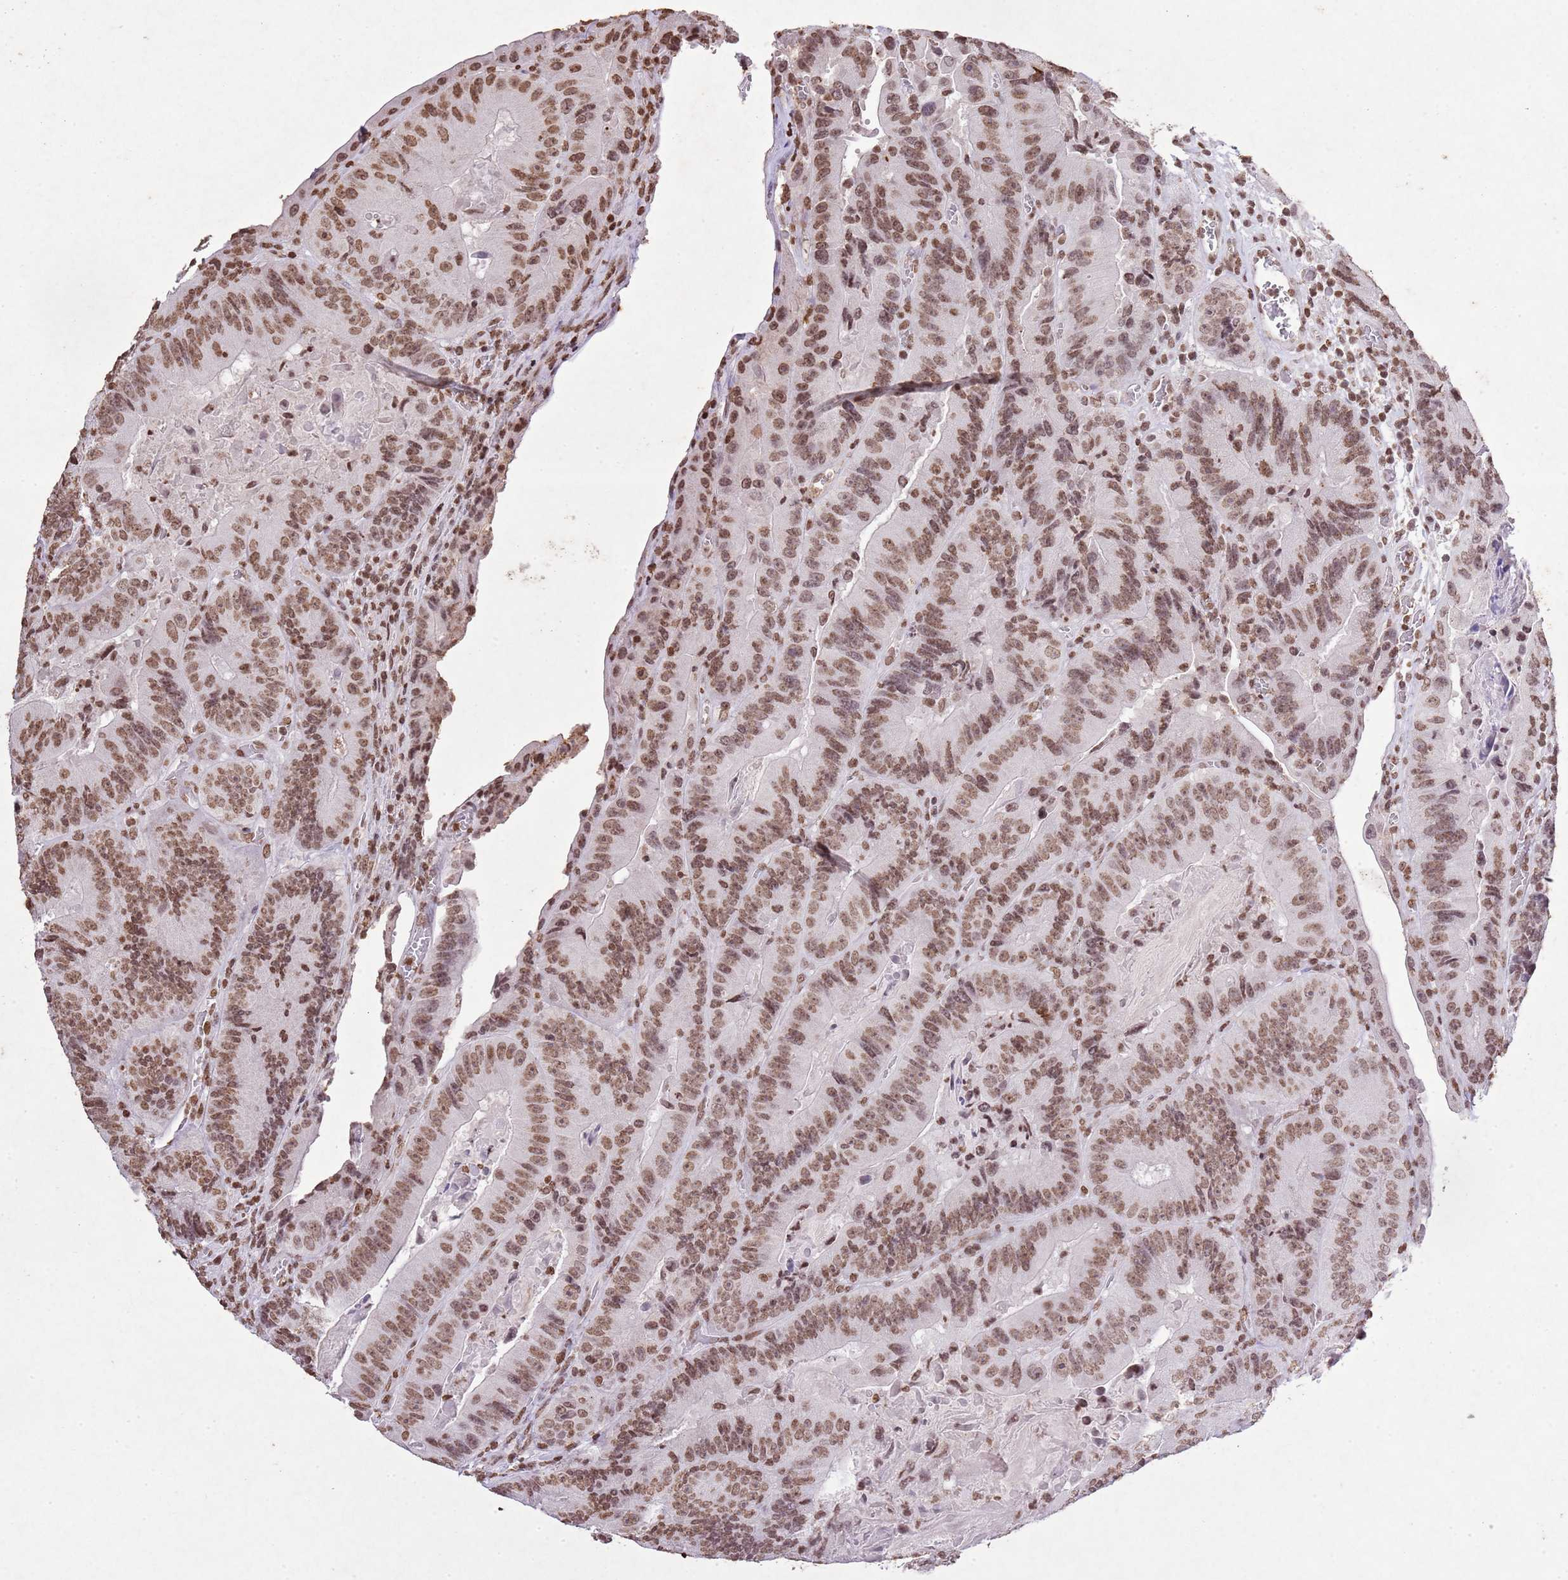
{"staining": {"intensity": "moderate", "quantity": ">75%", "location": "nuclear"}, "tissue": "colorectal cancer", "cell_type": "Tumor cells", "image_type": "cancer", "snomed": [{"axis": "morphology", "description": "Adenocarcinoma, NOS"}, {"axis": "topography", "description": "Colon"}], "caption": "This is a photomicrograph of immunohistochemistry staining of colorectal adenocarcinoma, which shows moderate positivity in the nuclear of tumor cells.", "gene": "BMAL1", "patient": {"sex": "female", "age": 86}}